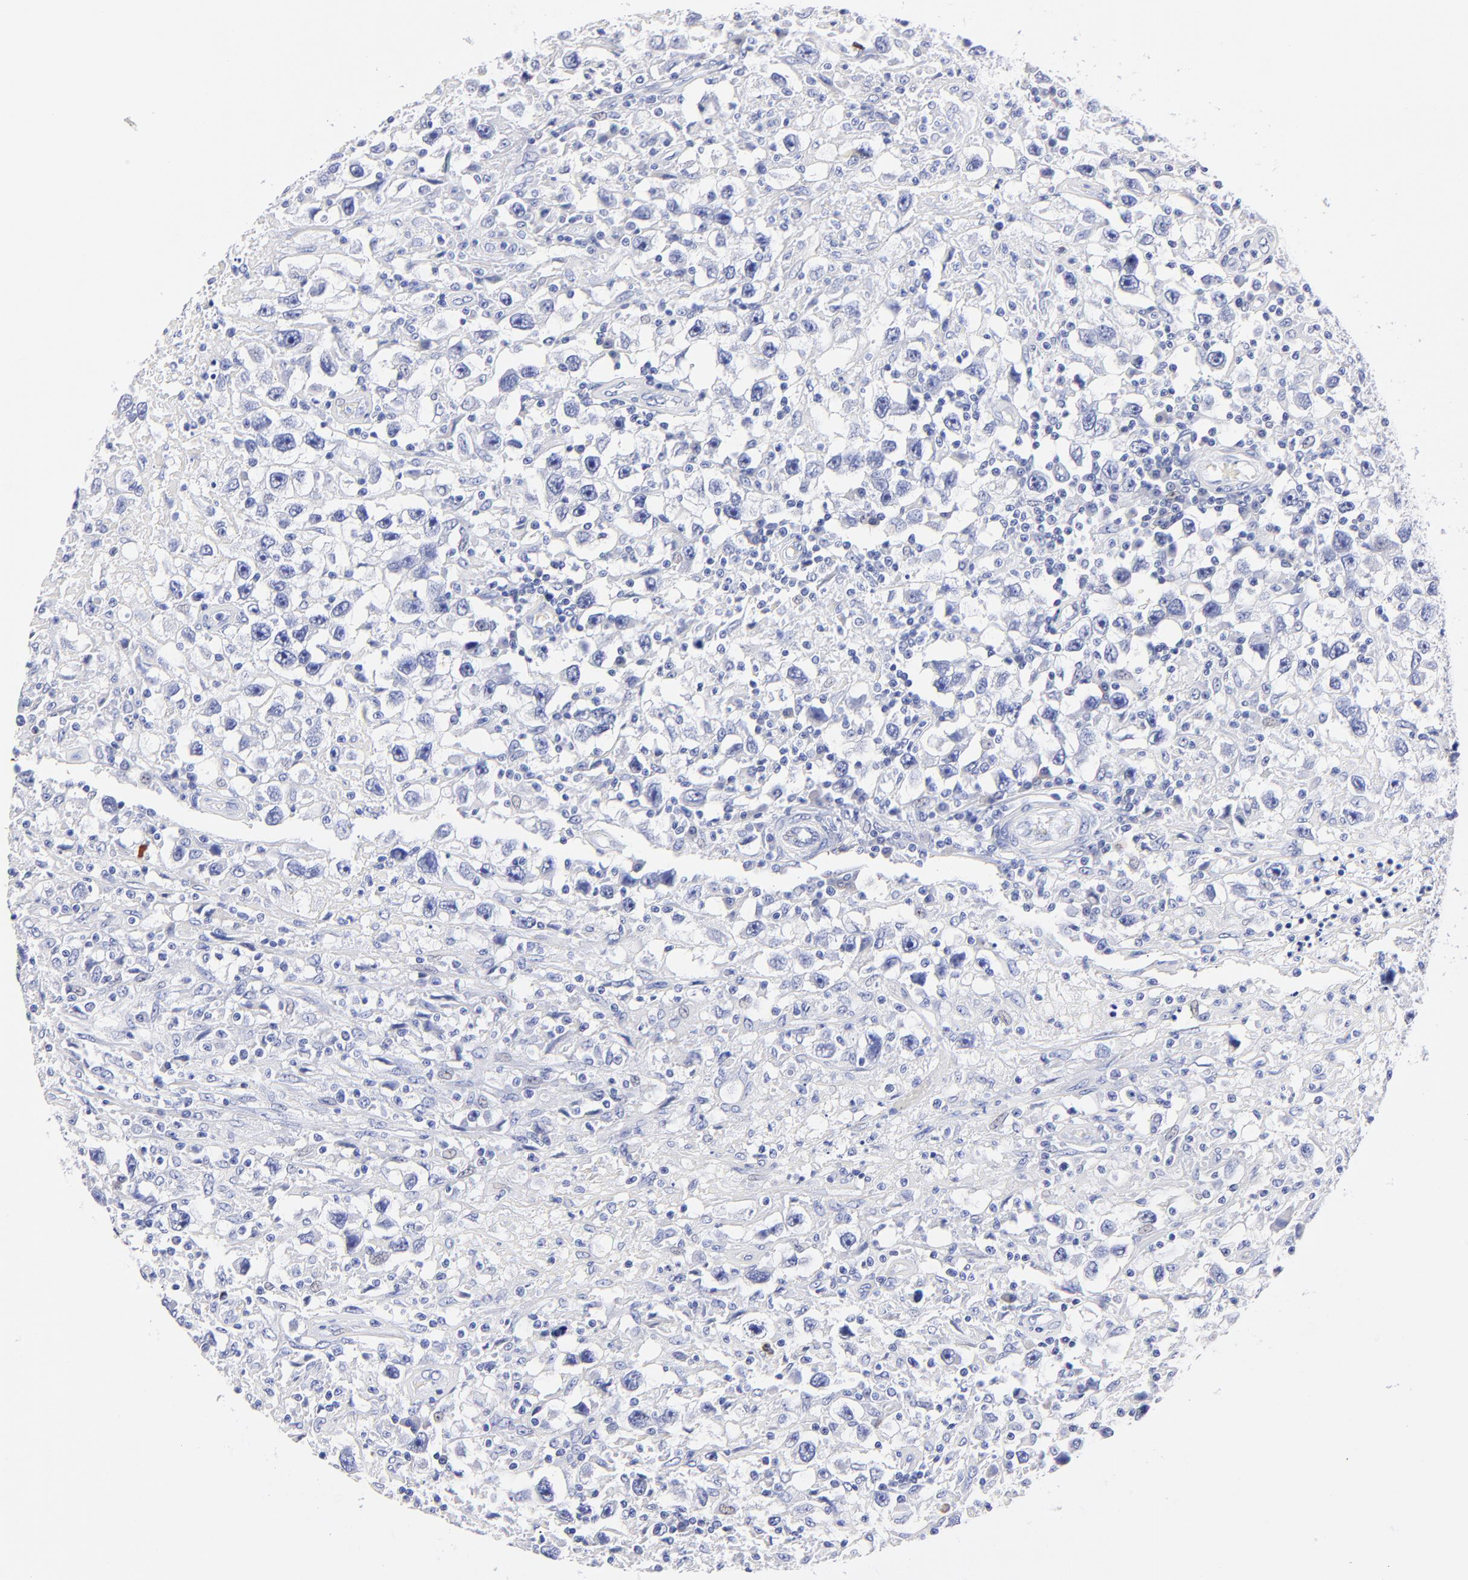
{"staining": {"intensity": "negative", "quantity": "none", "location": "none"}, "tissue": "testis cancer", "cell_type": "Tumor cells", "image_type": "cancer", "snomed": [{"axis": "morphology", "description": "Seminoma, NOS"}, {"axis": "topography", "description": "Testis"}], "caption": "Immunohistochemistry (IHC) of human testis seminoma reveals no positivity in tumor cells. (DAB IHC with hematoxylin counter stain).", "gene": "HORMAD2", "patient": {"sex": "male", "age": 34}}